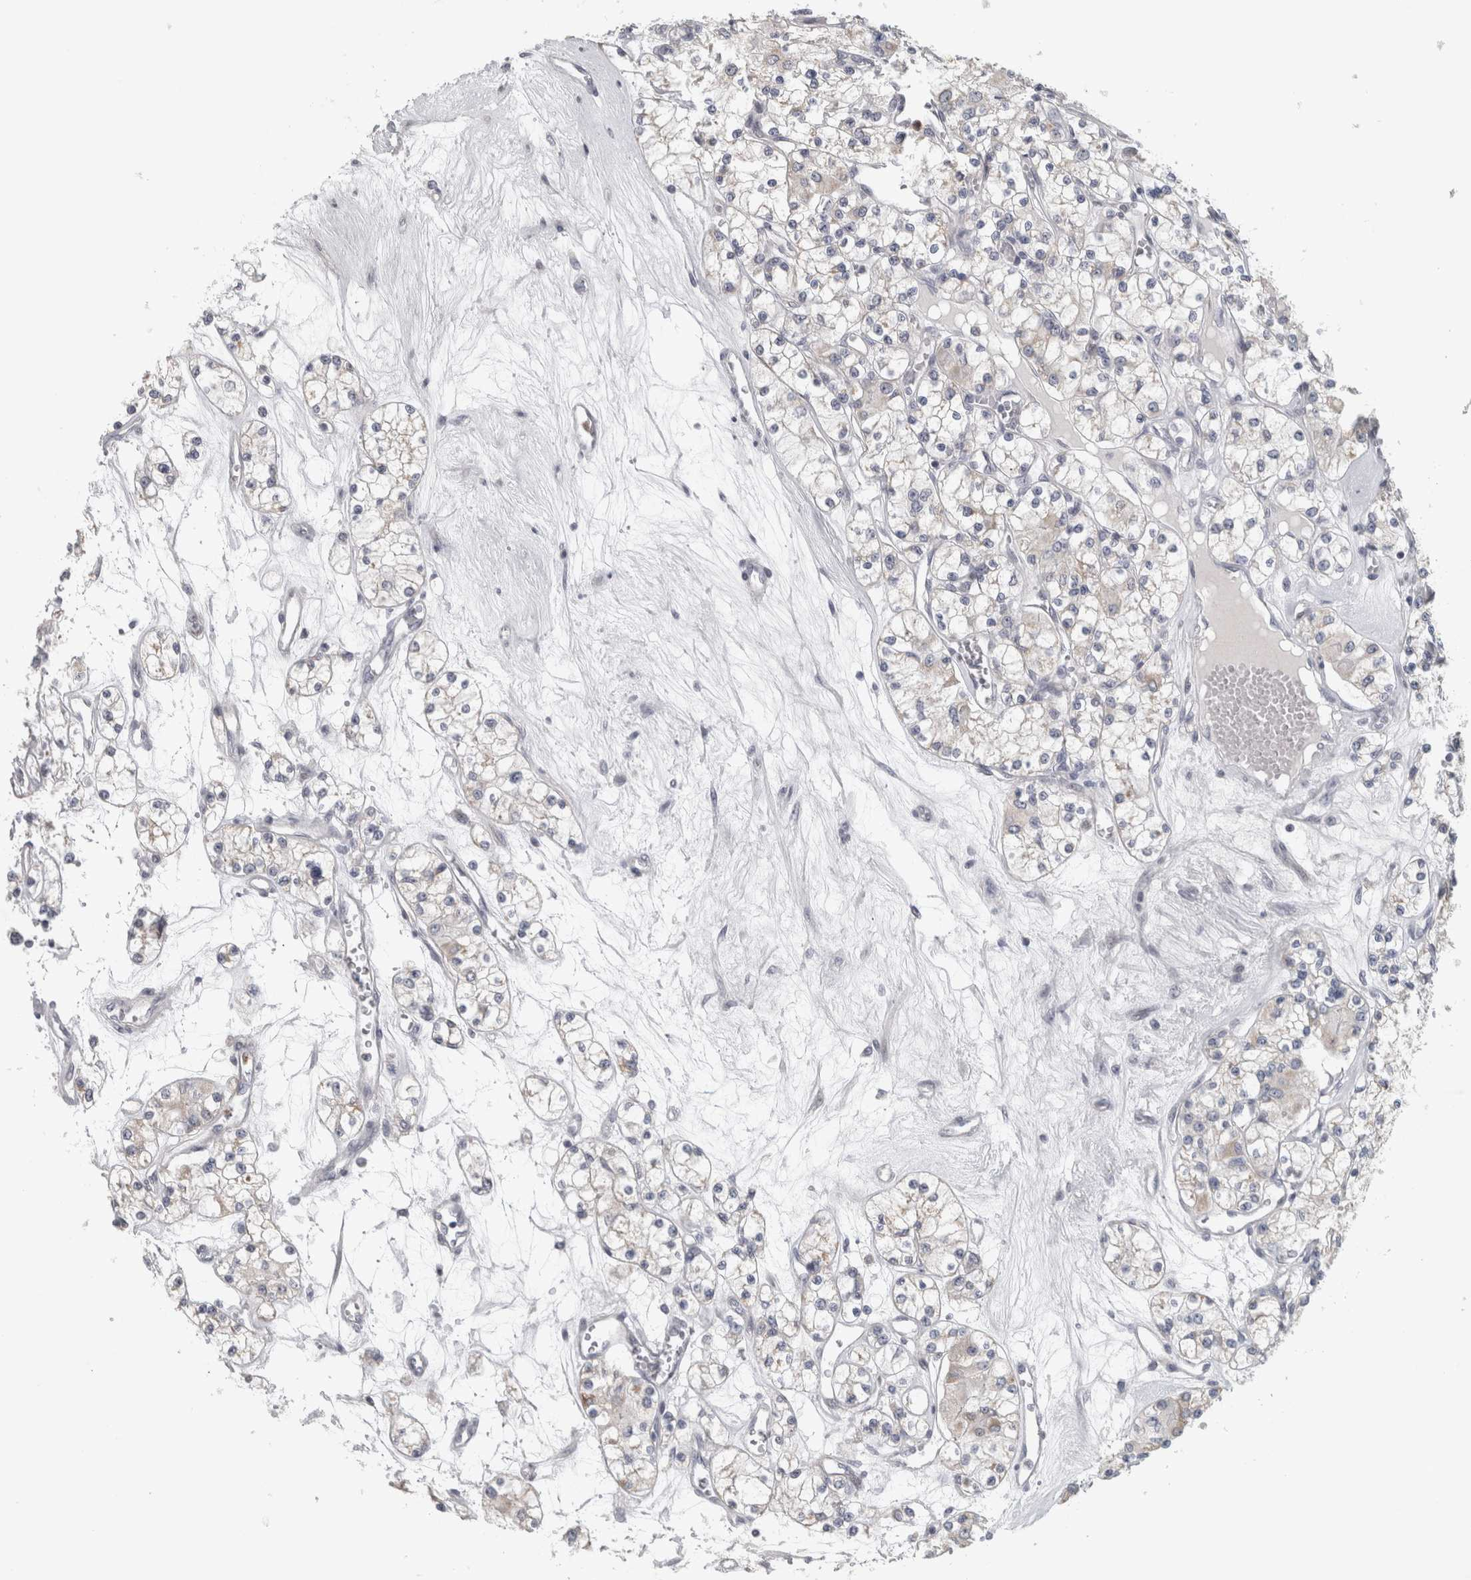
{"staining": {"intensity": "negative", "quantity": "none", "location": "none"}, "tissue": "renal cancer", "cell_type": "Tumor cells", "image_type": "cancer", "snomed": [{"axis": "morphology", "description": "Adenocarcinoma, NOS"}, {"axis": "topography", "description": "Kidney"}], "caption": "Histopathology image shows no protein expression in tumor cells of adenocarcinoma (renal) tissue.", "gene": "PTPRN2", "patient": {"sex": "female", "age": 59}}